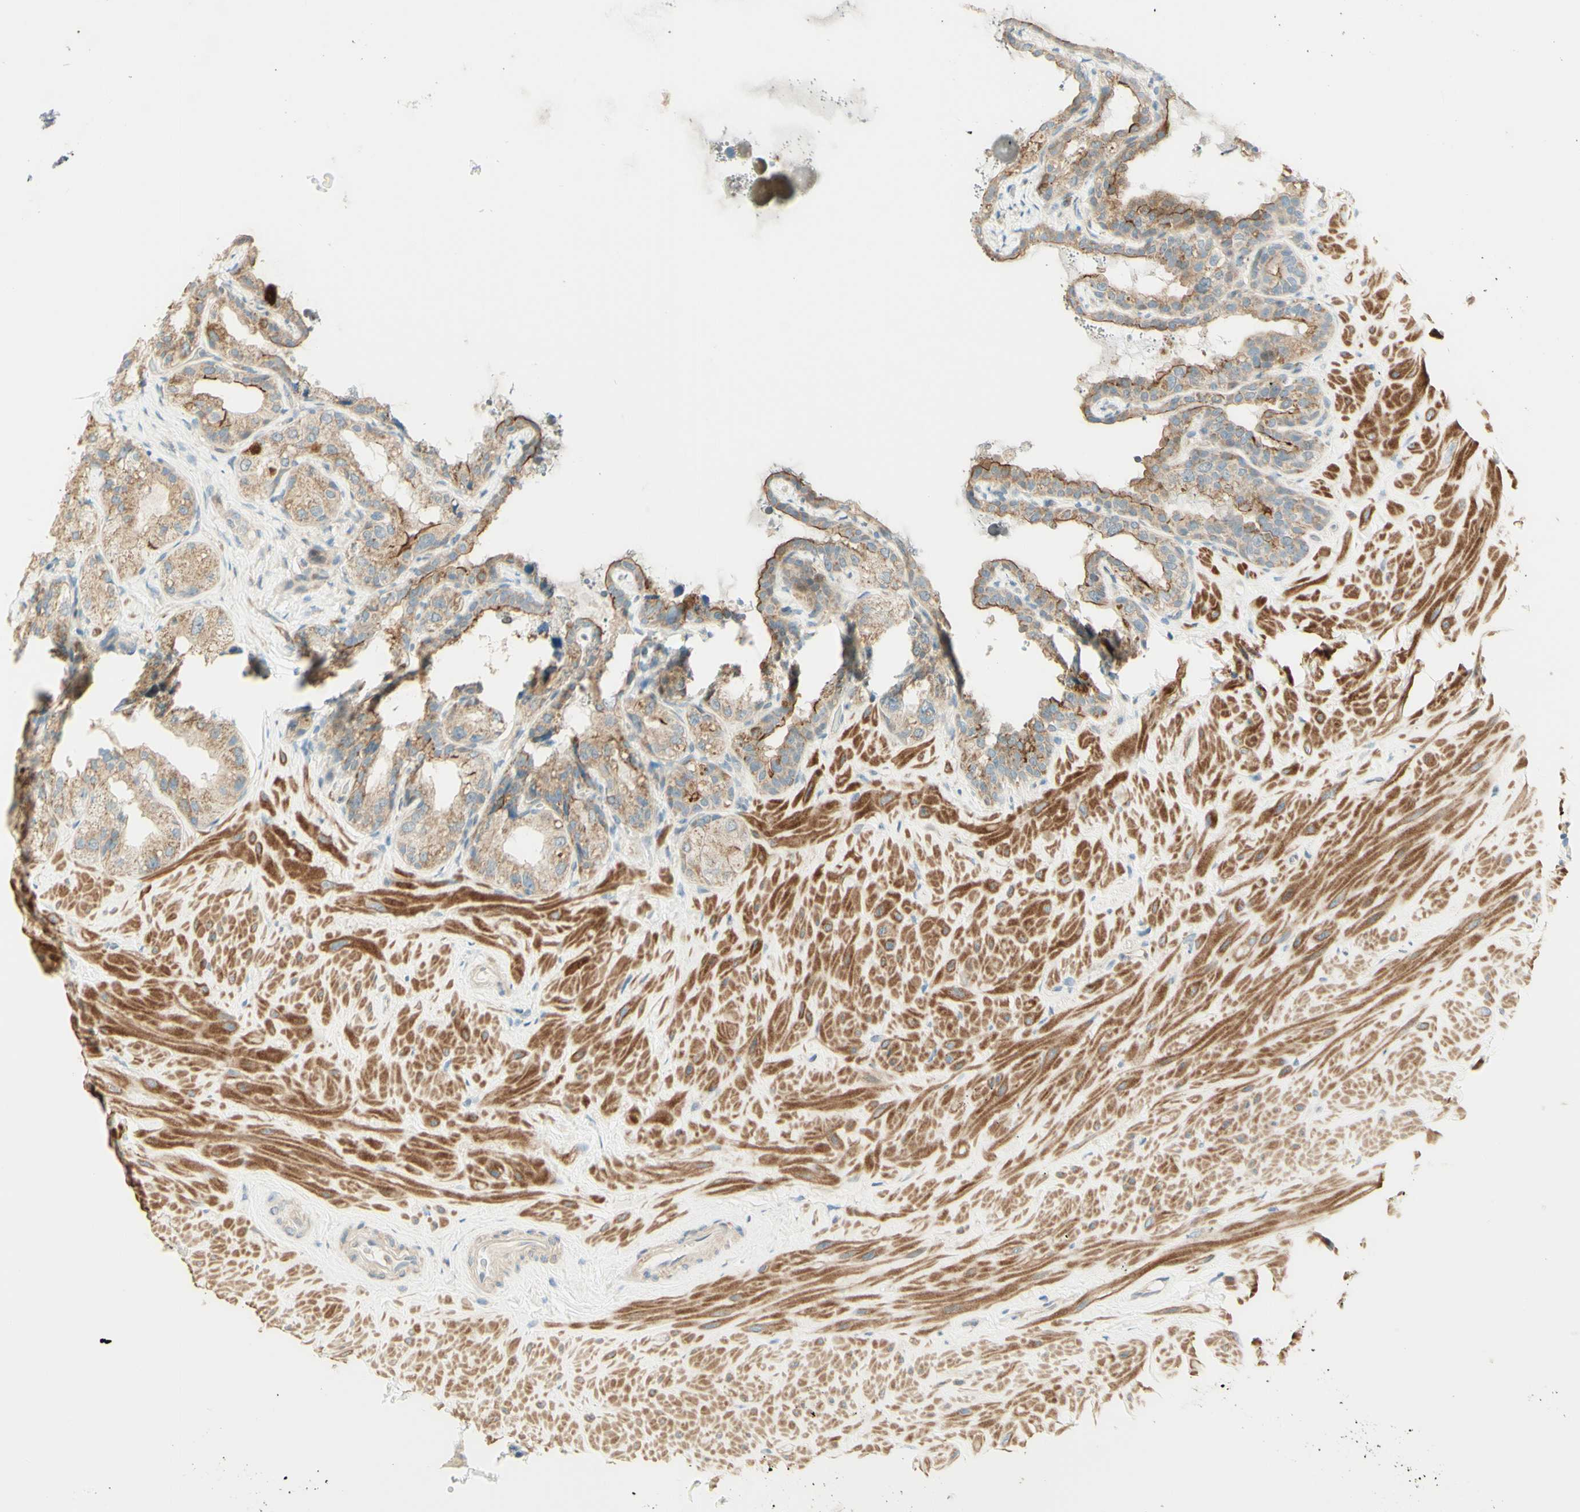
{"staining": {"intensity": "moderate", "quantity": ">75%", "location": "cytoplasmic/membranous"}, "tissue": "seminal vesicle", "cell_type": "Glandular cells", "image_type": "normal", "snomed": [{"axis": "morphology", "description": "Normal tissue, NOS"}, {"axis": "topography", "description": "Seminal veicle"}], "caption": "Immunohistochemistry (DAB (3,3'-diaminobenzidine)) staining of unremarkable human seminal vesicle demonstrates moderate cytoplasmic/membranous protein positivity in about >75% of glandular cells.", "gene": "PROM1", "patient": {"sex": "male", "age": 68}}